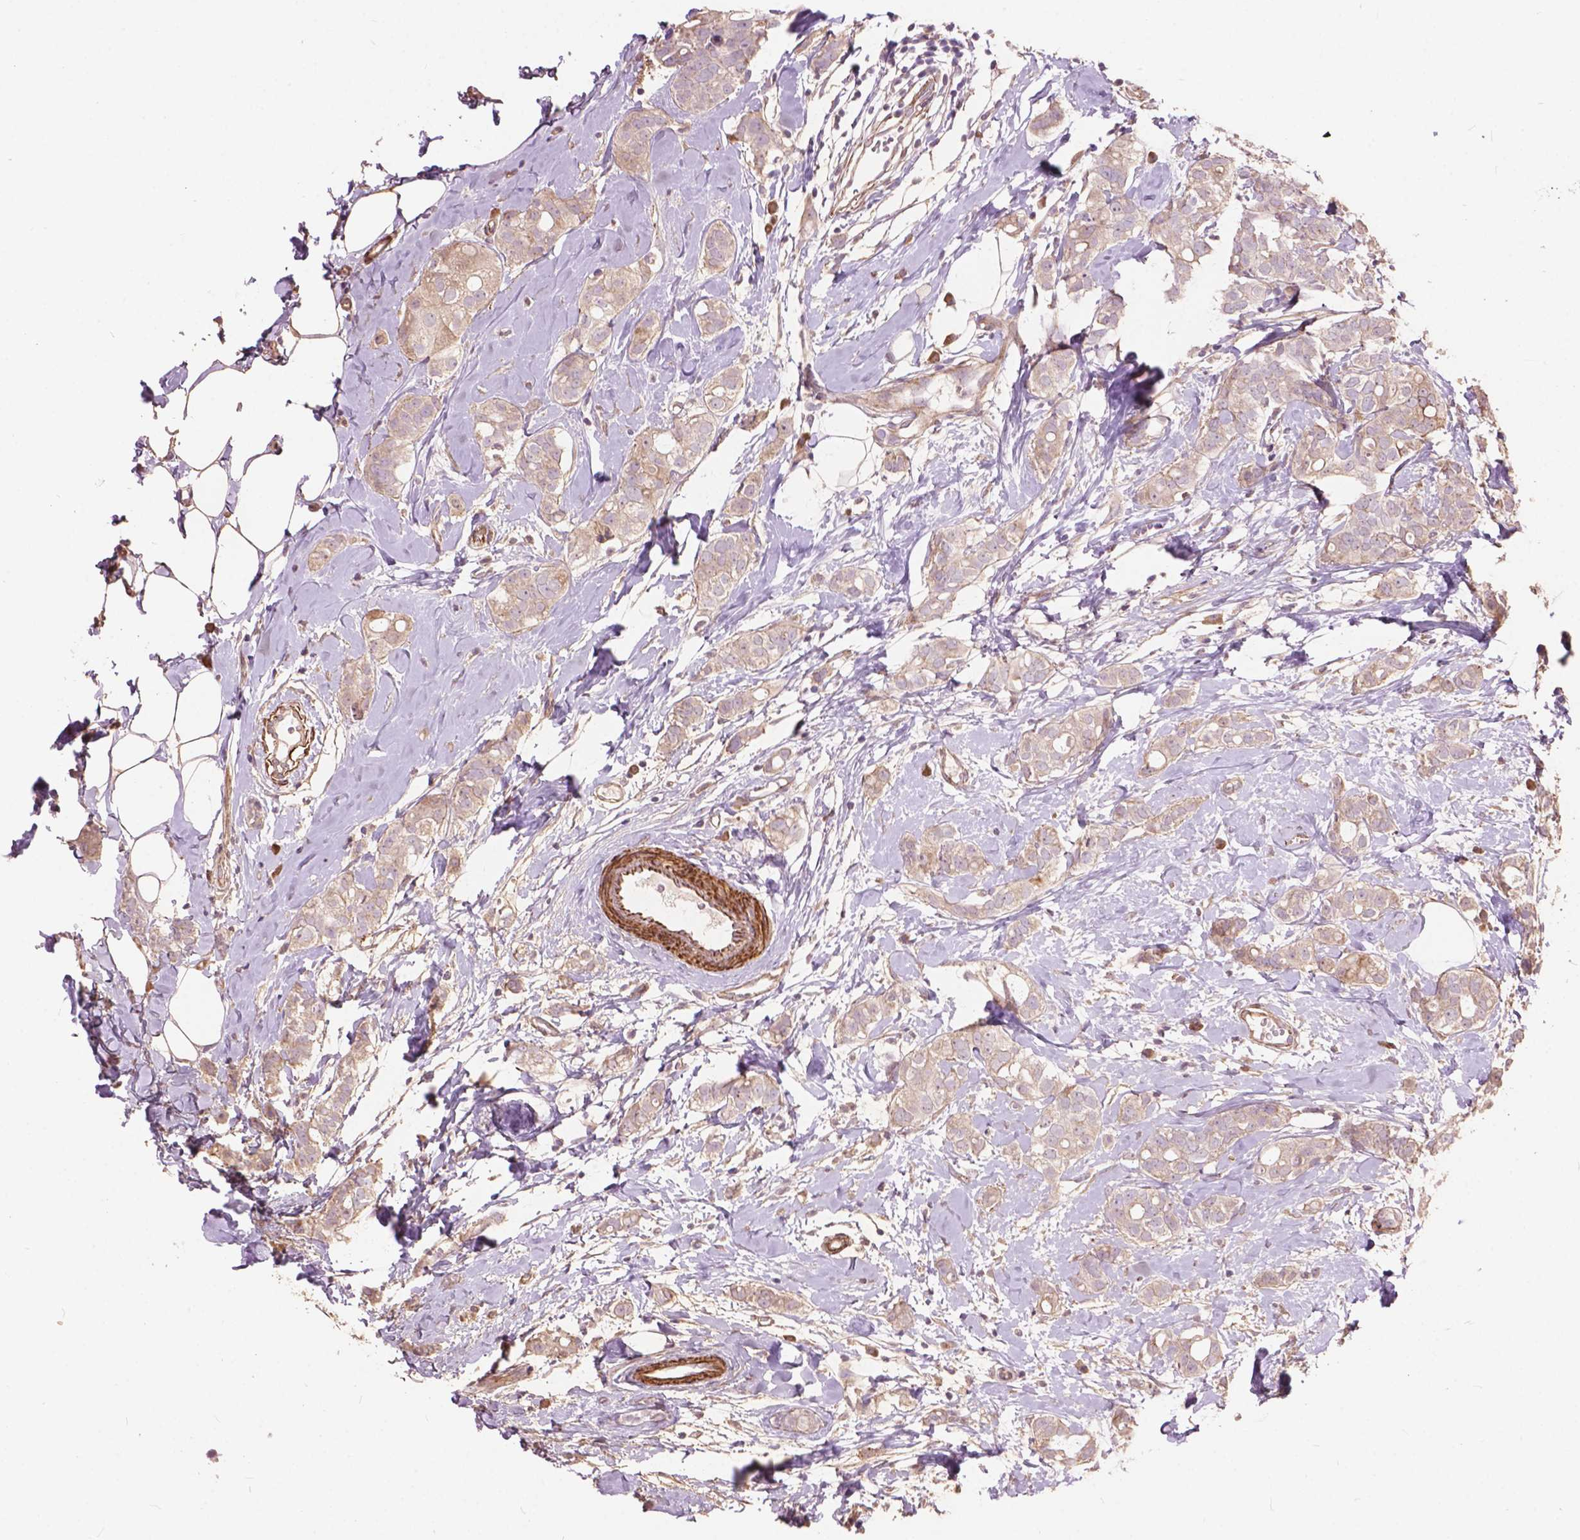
{"staining": {"intensity": "weak", "quantity": "25%-75%", "location": "cytoplasmic/membranous"}, "tissue": "breast cancer", "cell_type": "Tumor cells", "image_type": "cancer", "snomed": [{"axis": "morphology", "description": "Duct carcinoma"}, {"axis": "topography", "description": "Breast"}], "caption": "Intraductal carcinoma (breast) tissue displays weak cytoplasmic/membranous positivity in about 25%-75% of tumor cells, visualized by immunohistochemistry.", "gene": "FNIP1", "patient": {"sex": "female", "age": 40}}